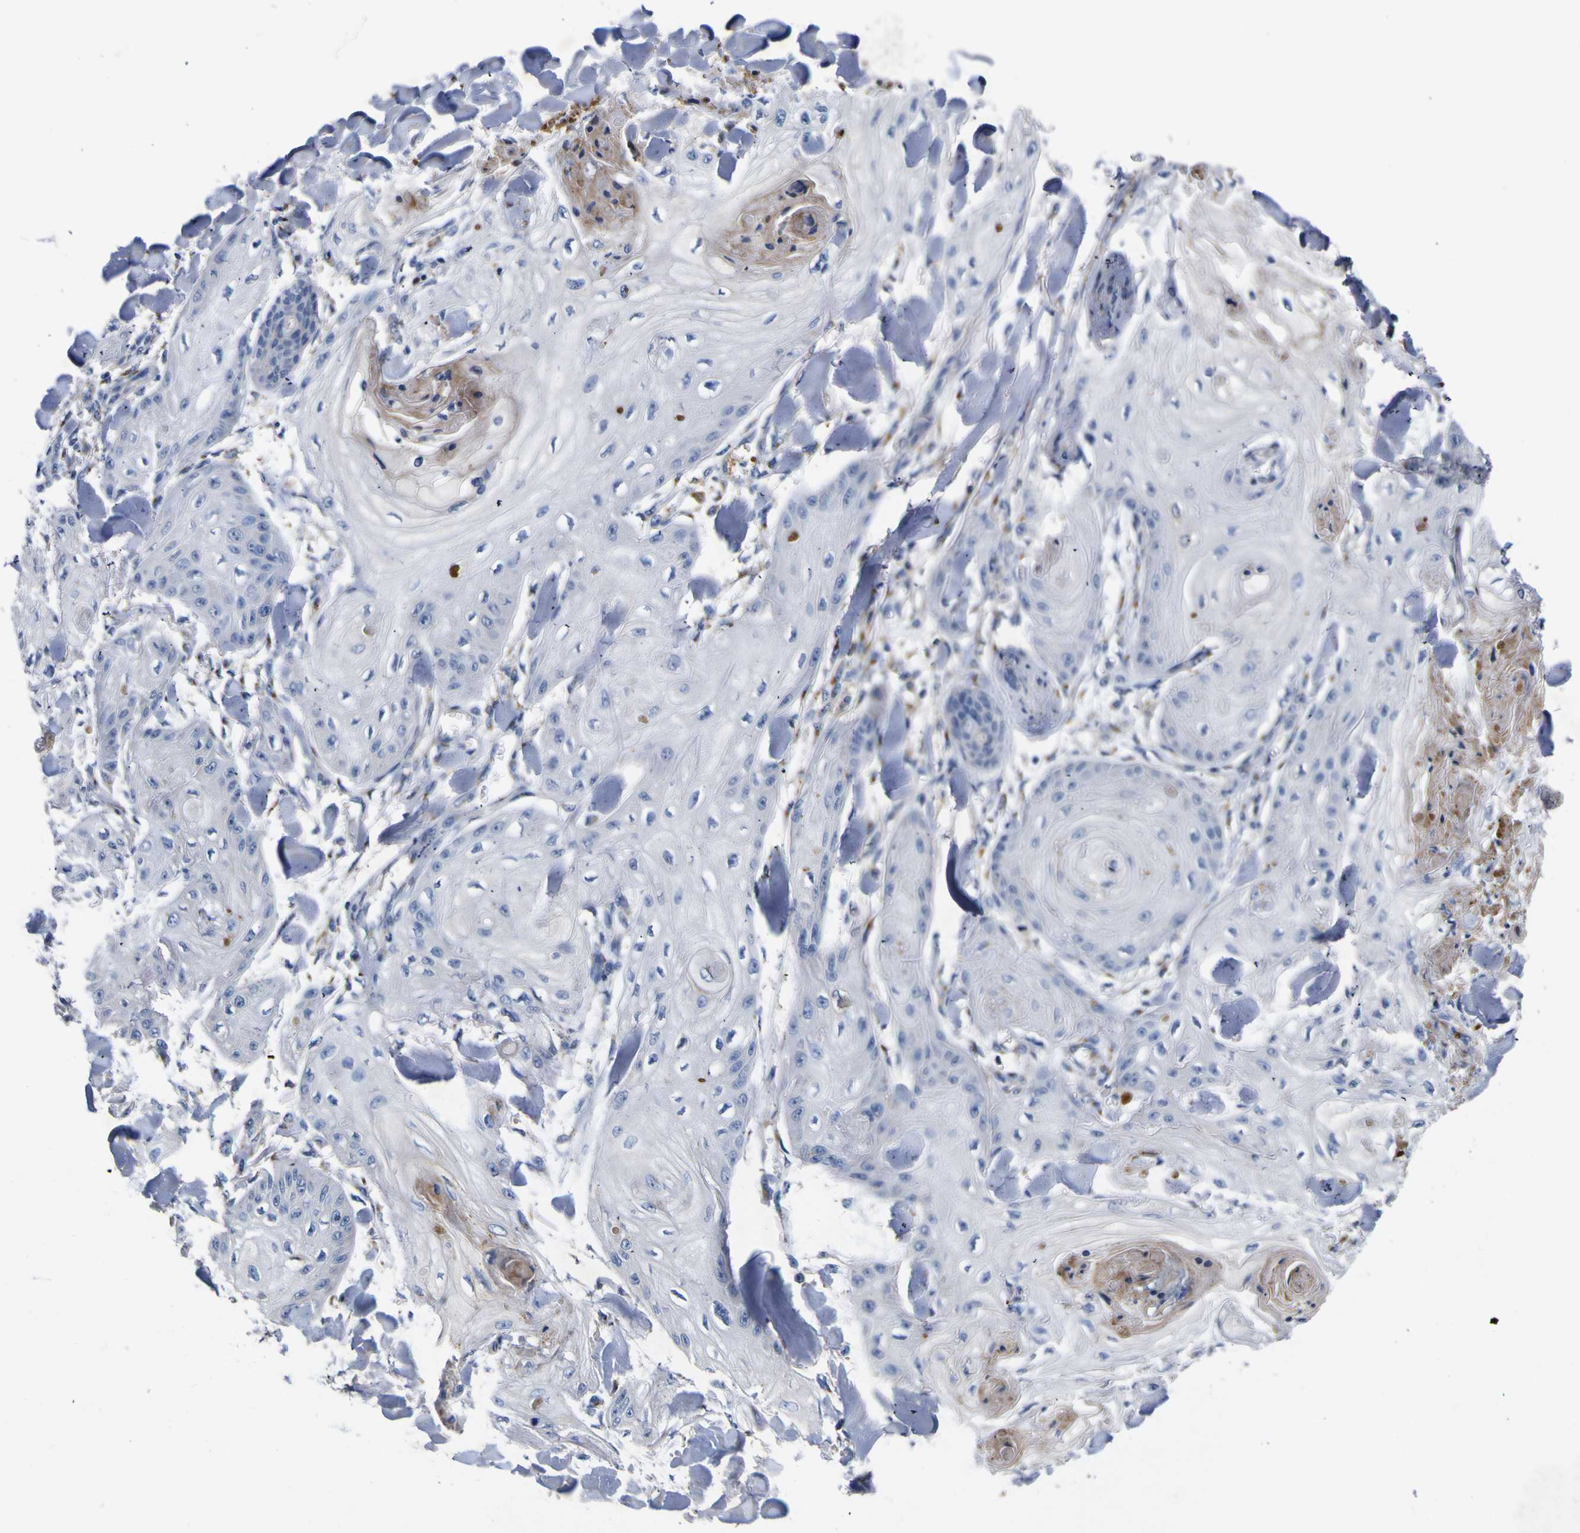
{"staining": {"intensity": "weak", "quantity": "25%-75%", "location": "cytoplasmic/membranous"}, "tissue": "skin cancer", "cell_type": "Tumor cells", "image_type": "cancer", "snomed": [{"axis": "morphology", "description": "Squamous cell carcinoma, NOS"}, {"axis": "topography", "description": "Skin"}], "caption": "DAB (3,3'-diaminobenzidine) immunohistochemical staining of human skin squamous cell carcinoma exhibits weak cytoplasmic/membranous protein positivity in approximately 25%-75% of tumor cells.", "gene": "COA1", "patient": {"sex": "male", "age": 74}}